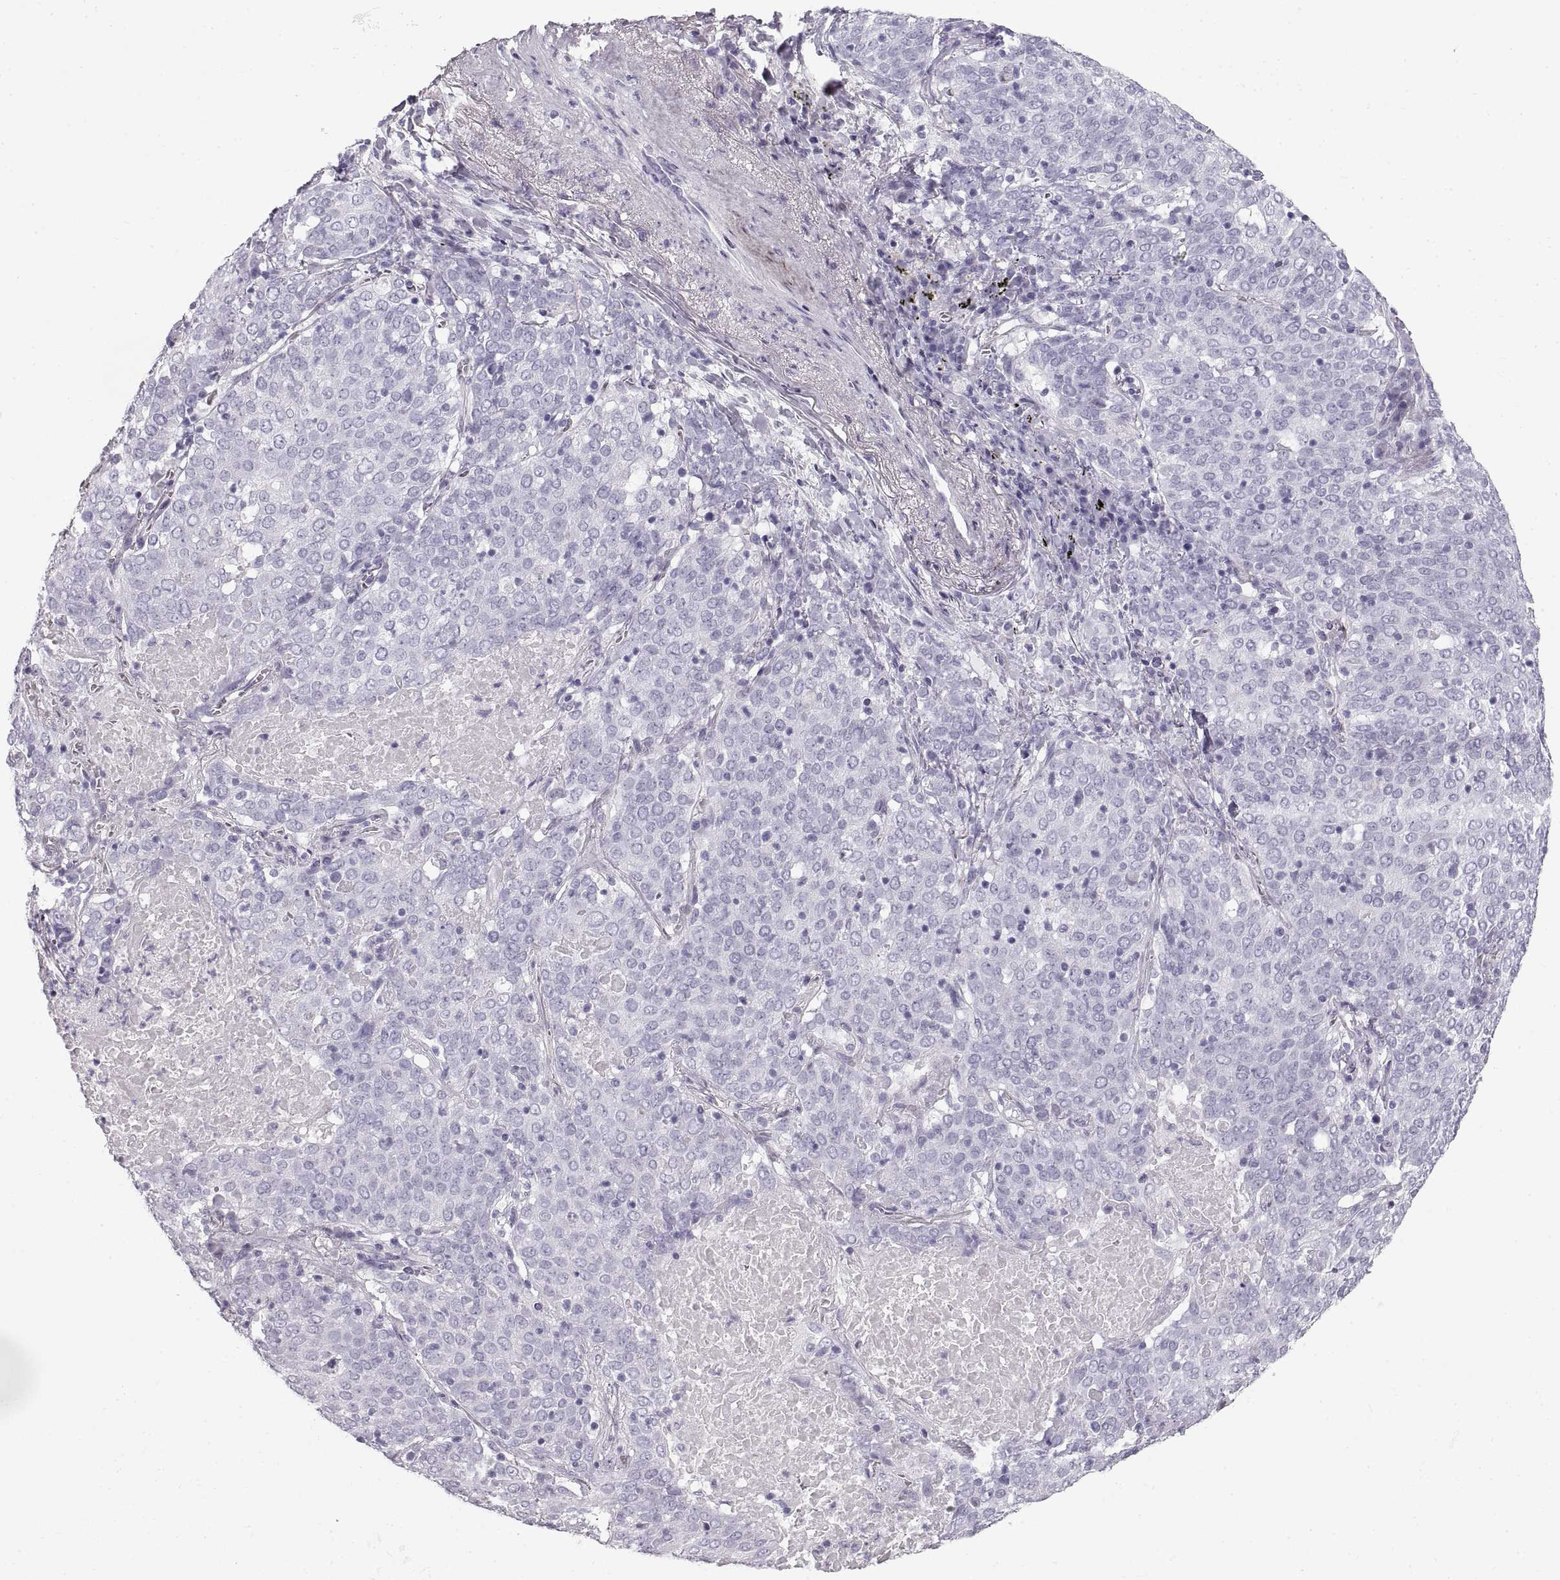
{"staining": {"intensity": "negative", "quantity": "none", "location": "none"}, "tissue": "lung cancer", "cell_type": "Tumor cells", "image_type": "cancer", "snomed": [{"axis": "morphology", "description": "Squamous cell carcinoma, NOS"}, {"axis": "topography", "description": "Lung"}], "caption": "Lung cancer was stained to show a protein in brown. There is no significant staining in tumor cells.", "gene": "CRYAA", "patient": {"sex": "male", "age": 82}}